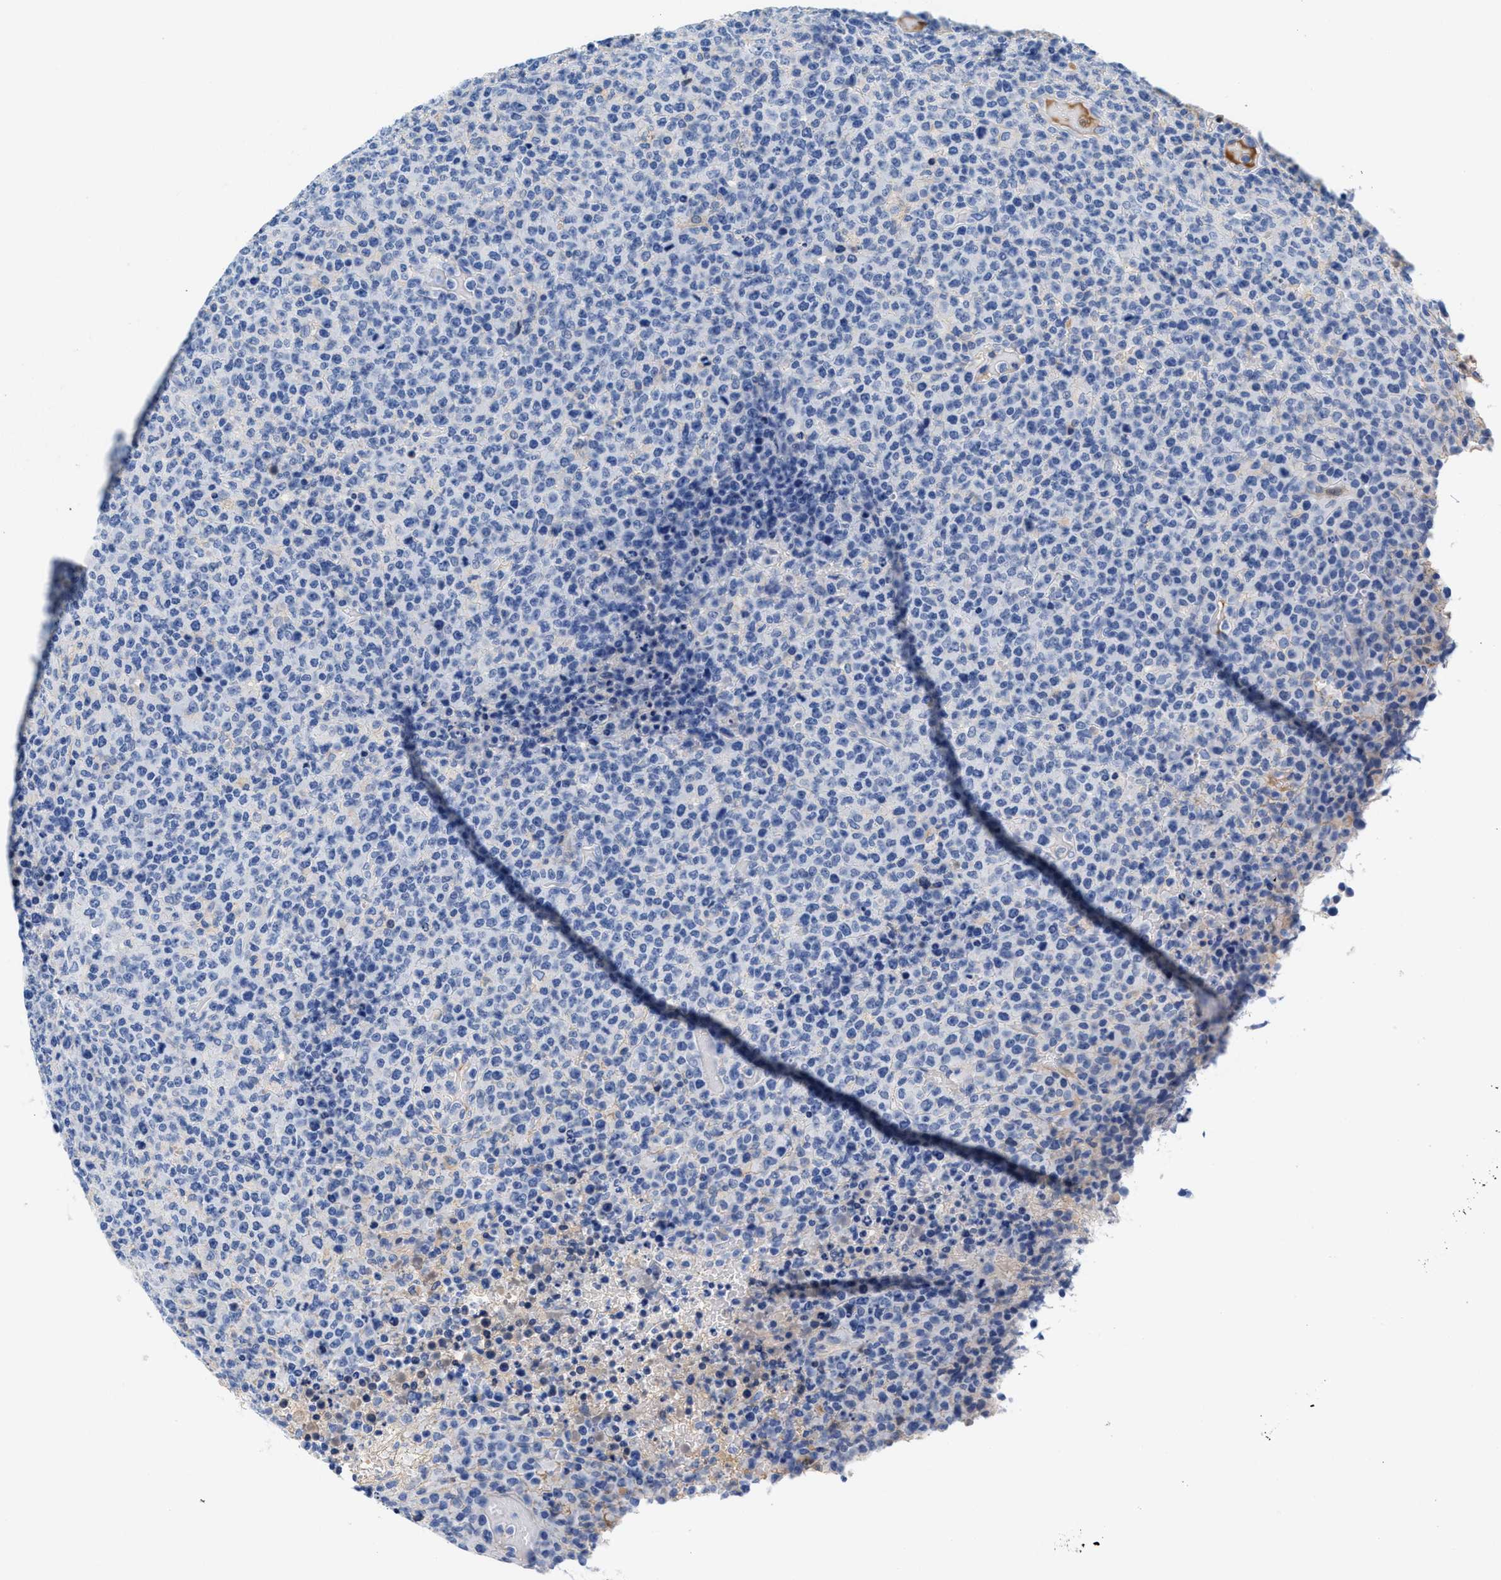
{"staining": {"intensity": "negative", "quantity": "none", "location": "none"}, "tissue": "lymphoma", "cell_type": "Tumor cells", "image_type": "cancer", "snomed": [{"axis": "morphology", "description": "Malignant lymphoma, non-Hodgkin's type, High grade"}, {"axis": "topography", "description": "Lymph node"}], "caption": "Lymphoma was stained to show a protein in brown. There is no significant positivity in tumor cells.", "gene": "SLFN13", "patient": {"sex": "male", "age": 13}}